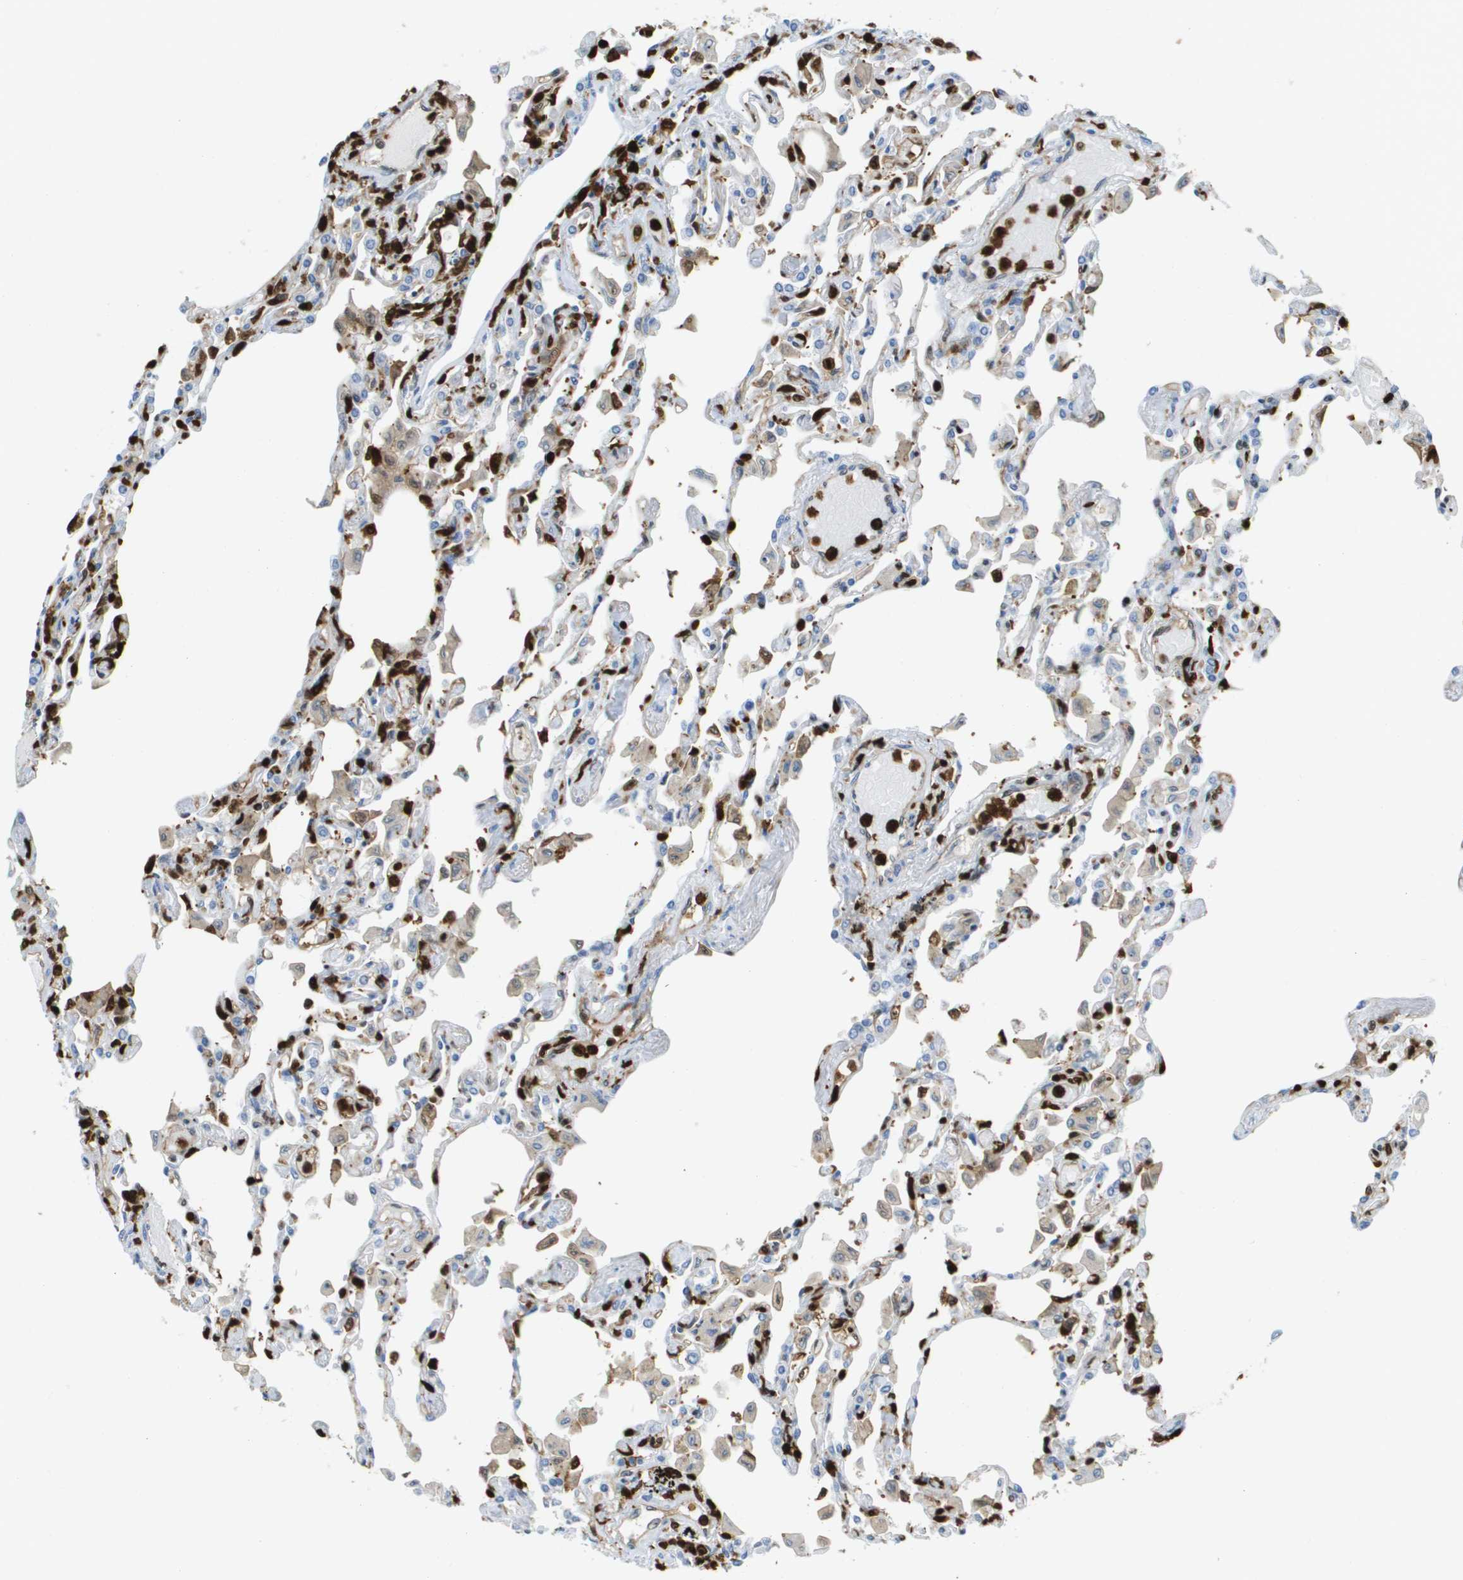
{"staining": {"intensity": "negative", "quantity": "none", "location": "none"}, "tissue": "lung", "cell_type": "Alveolar cells", "image_type": "normal", "snomed": [{"axis": "morphology", "description": "Normal tissue, NOS"}, {"axis": "topography", "description": "Bronchus"}, {"axis": "topography", "description": "Lung"}], "caption": "Immunohistochemistry micrograph of benign lung stained for a protein (brown), which exhibits no staining in alveolar cells. (Brightfield microscopy of DAB (3,3'-diaminobenzidine) immunohistochemistry (IHC) at high magnification).", "gene": "DOCK5", "patient": {"sex": "female", "age": 49}}